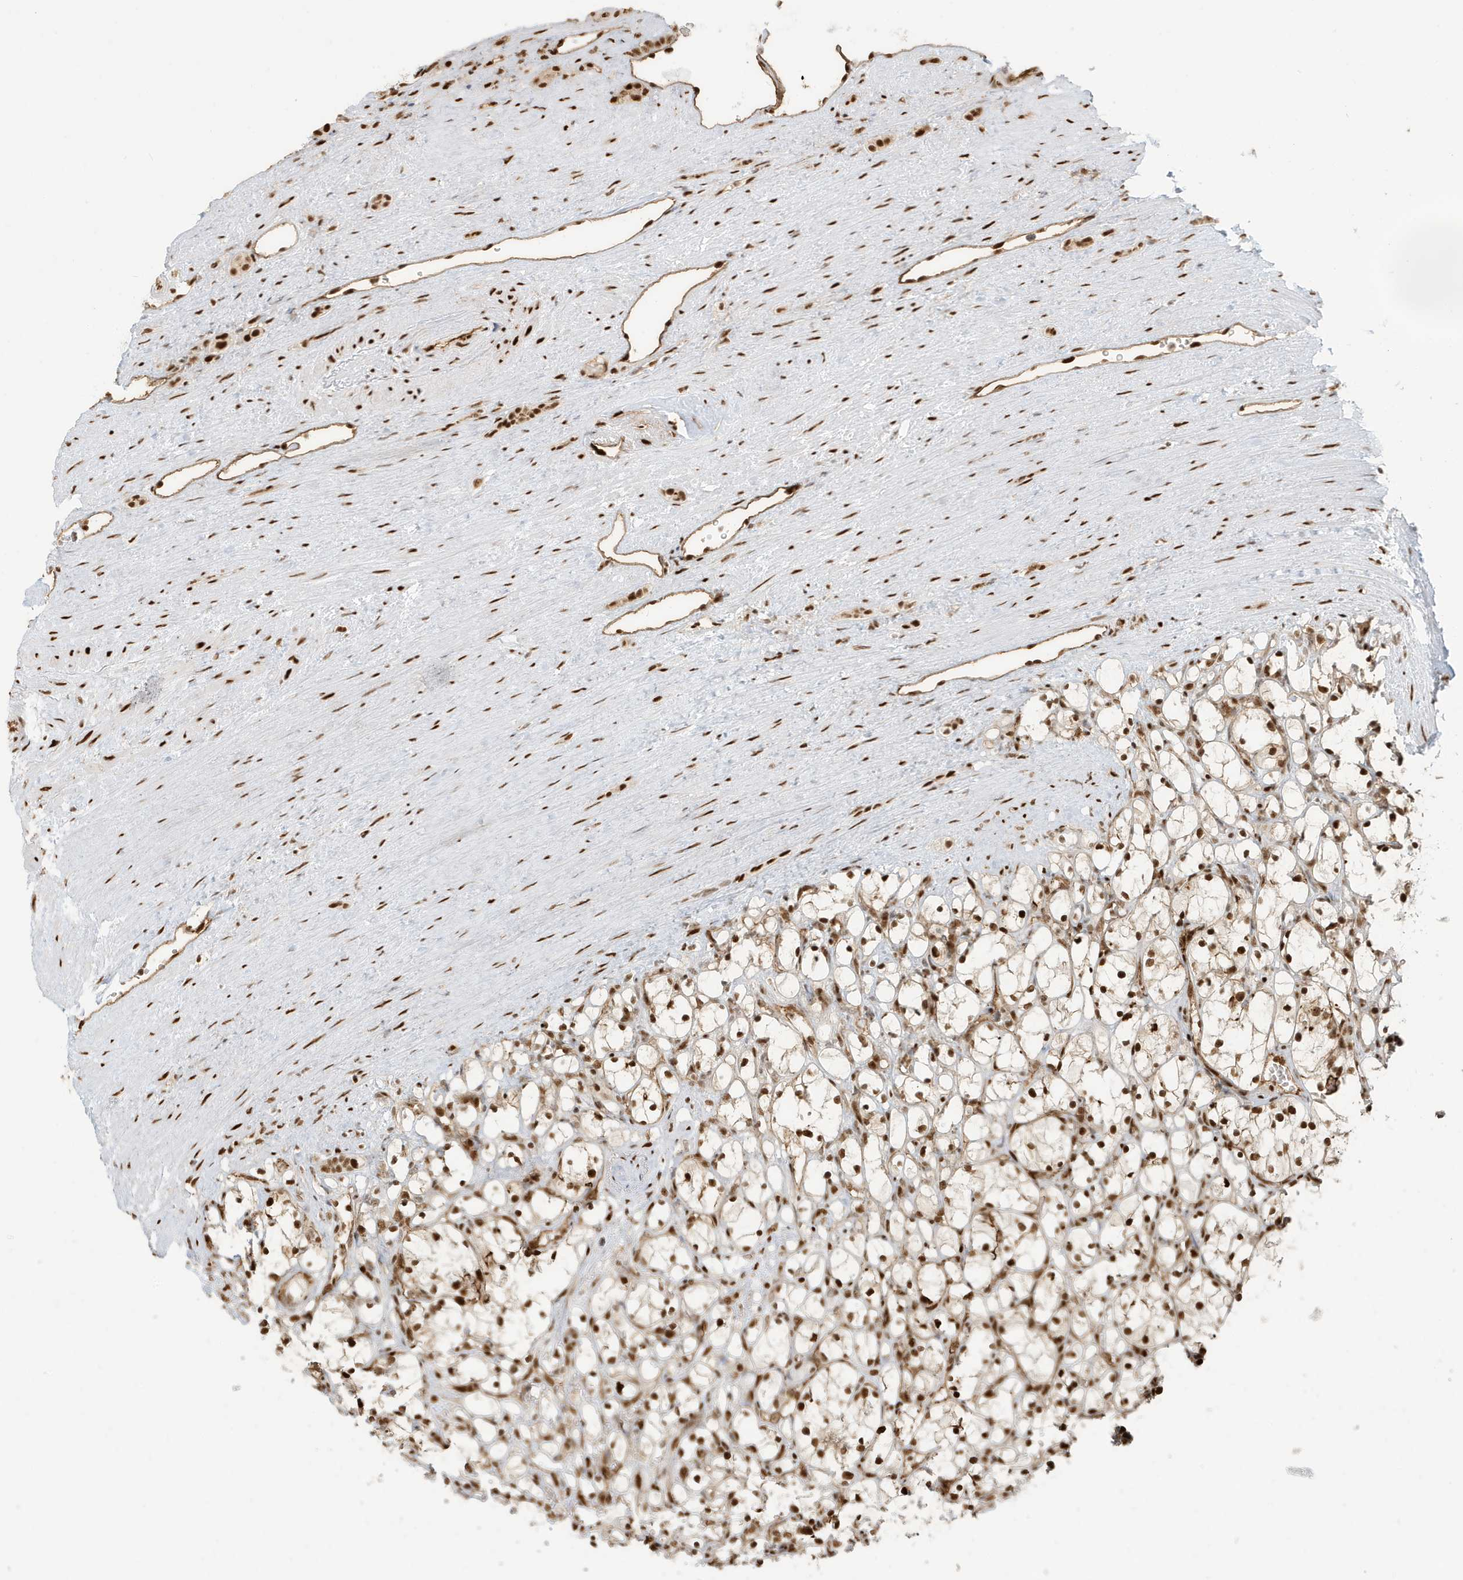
{"staining": {"intensity": "strong", "quantity": ">75%", "location": "nuclear"}, "tissue": "renal cancer", "cell_type": "Tumor cells", "image_type": "cancer", "snomed": [{"axis": "morphology", "description": "Adenocarcinoma, NOS"}, {"axis": "topography", "description": "Kidney"}], "caption": "High-power microscopy captured an IHC micrograph of adenocarcinoma (renal), revealing strong nuclear expression in approximately >75% of tumor cells. The staining was performed using DAB (3,3'-diaminobenzidine) to visualize the protein expression in brown, while the nuclei were stained in blue with hematoxylin (Magnification: 20x).", "gene": "CKS2", "patient": {"sex": "female", "age": 69}}